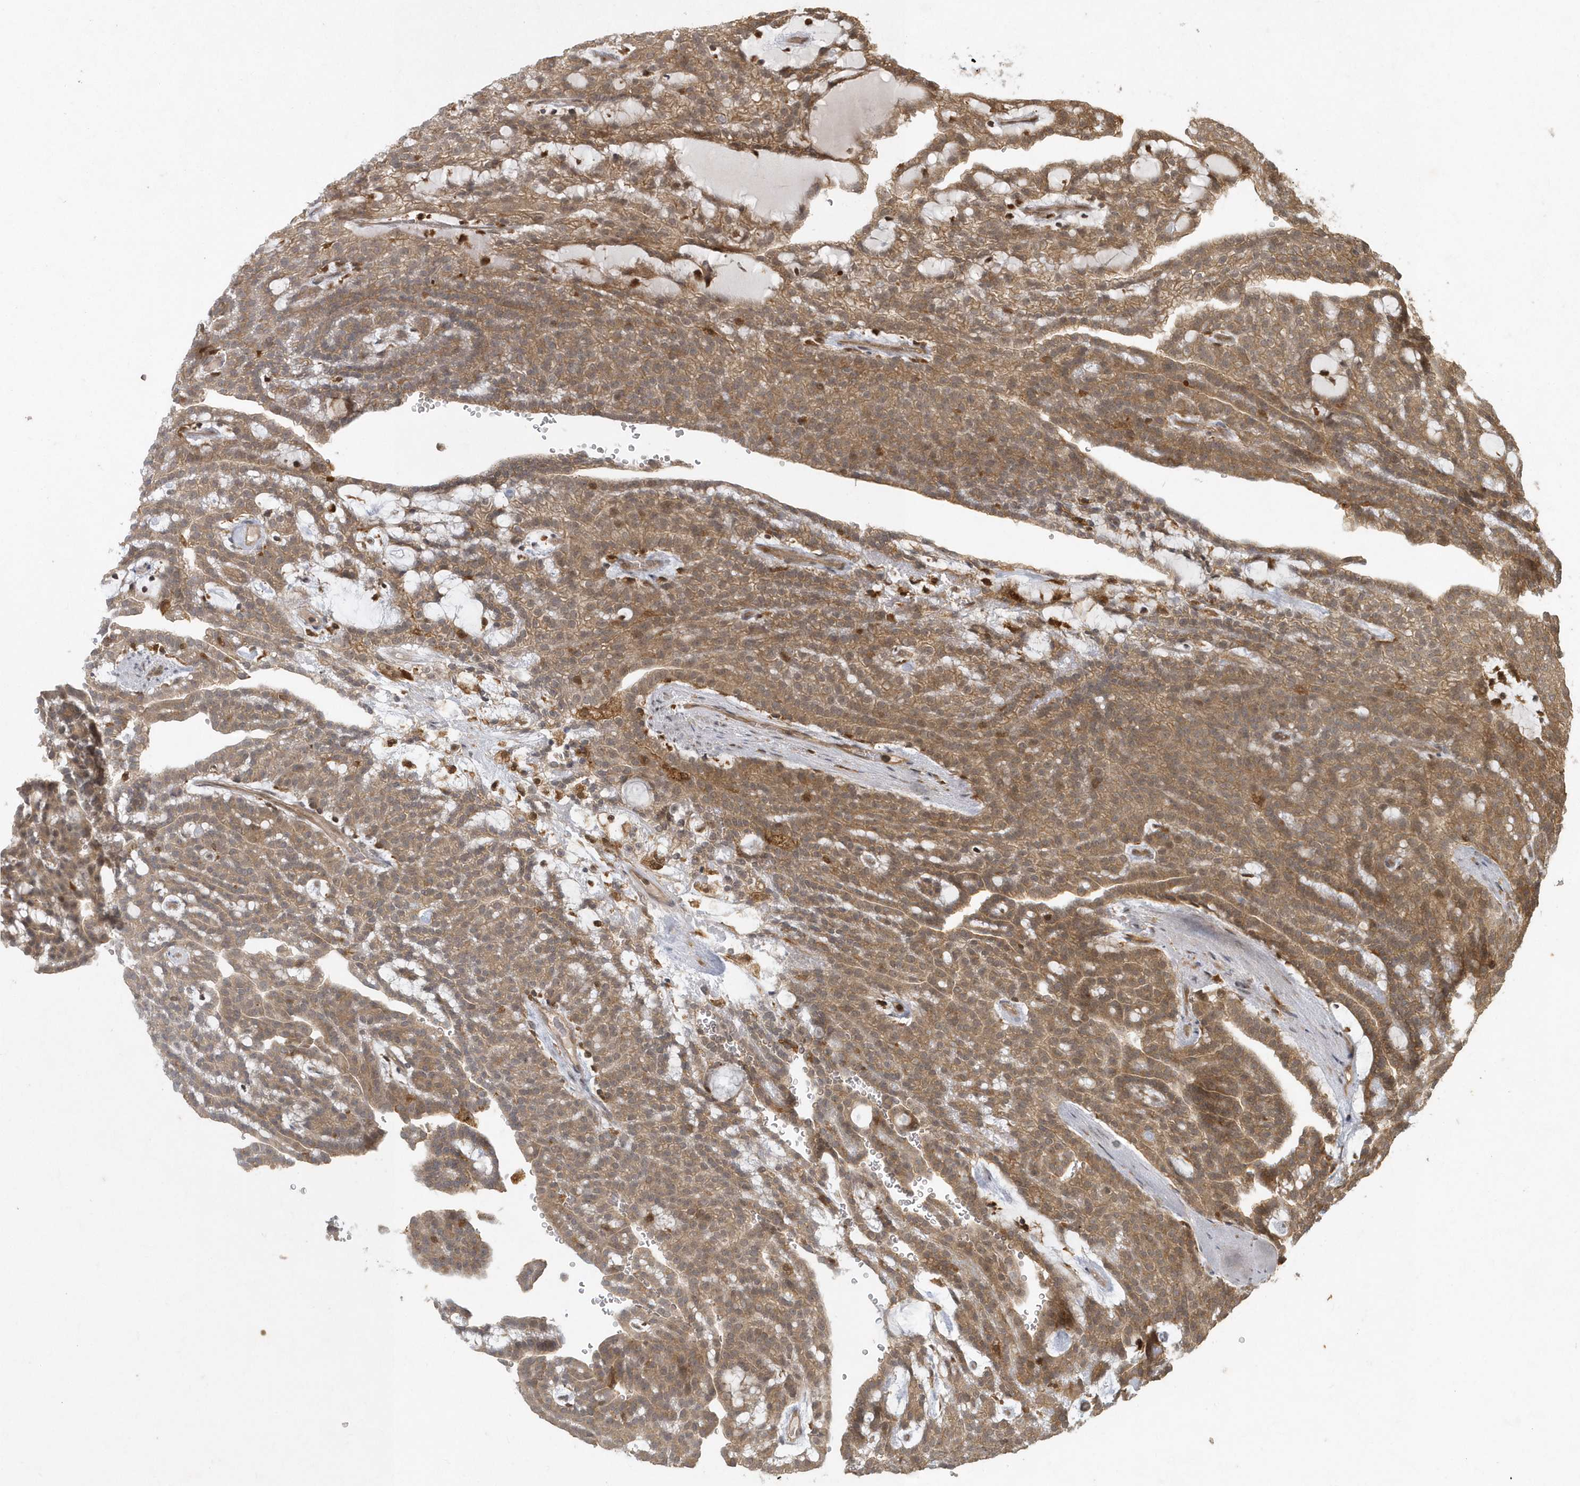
{"staining": {"intensity": "moderate", "quantity": ">75%", "location": "cytoplasmic/membranous"}, "tissue": "renal cancer", "cell_type": "Tumor cells", "image_type": "cancer", "snomed": [{"axis": "morphology", "description": "Adenocarcinoma, NOS"}, {"axis": "topography", "description": "Kidney"}], "caption": "Protein analysis of renal cancer (adenocarcinoma) tissue demonstrates moderate cytoplasmic/membranous positivity in approximately >75% of tumor cells.", "gene": "LACC1", "patient": {"sex": "male", "age": 63}}